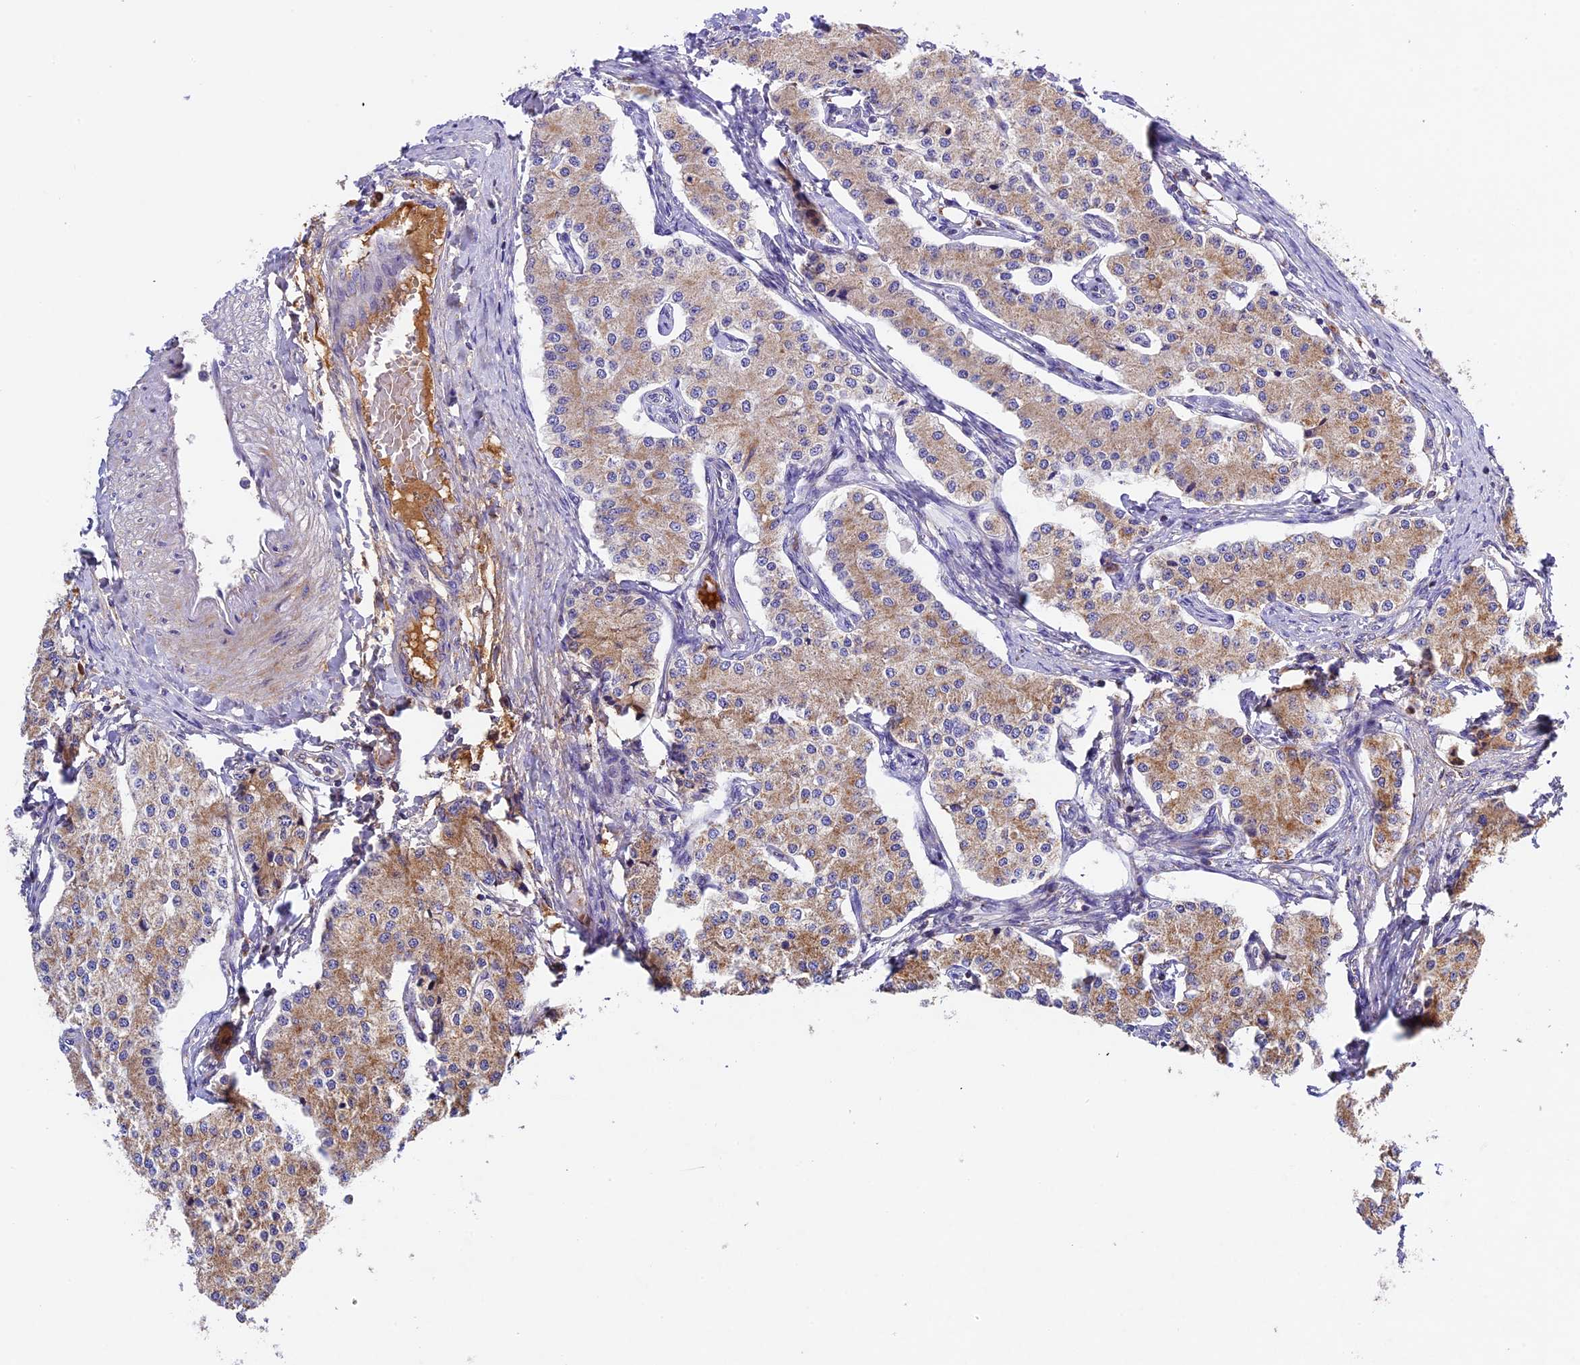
{"staining": {"intensity": "weak", "quantity": ">75%", "location": "cytoplasmic/membranous"}, "tissue": "carcinoid", "cell_type": "Tumor cells", "image_type": "cancer", "snomed": [{"axis": "morphology", "description": "Carcinoid, malignant, NOS"}, {"axis": "topography", "description": "Colon"}], "caption": "A high-resolution histopathology image shows IHC staining of malignant carcinoid, which exhibits weak cytoplasmic/membranous staining in approximately >75% of tumor cells. (DAB IHC, brown staining for protein, blue staining for nuclei).", "gene": "OCEL1", "patient": {"sex": "female", "age": 52}}